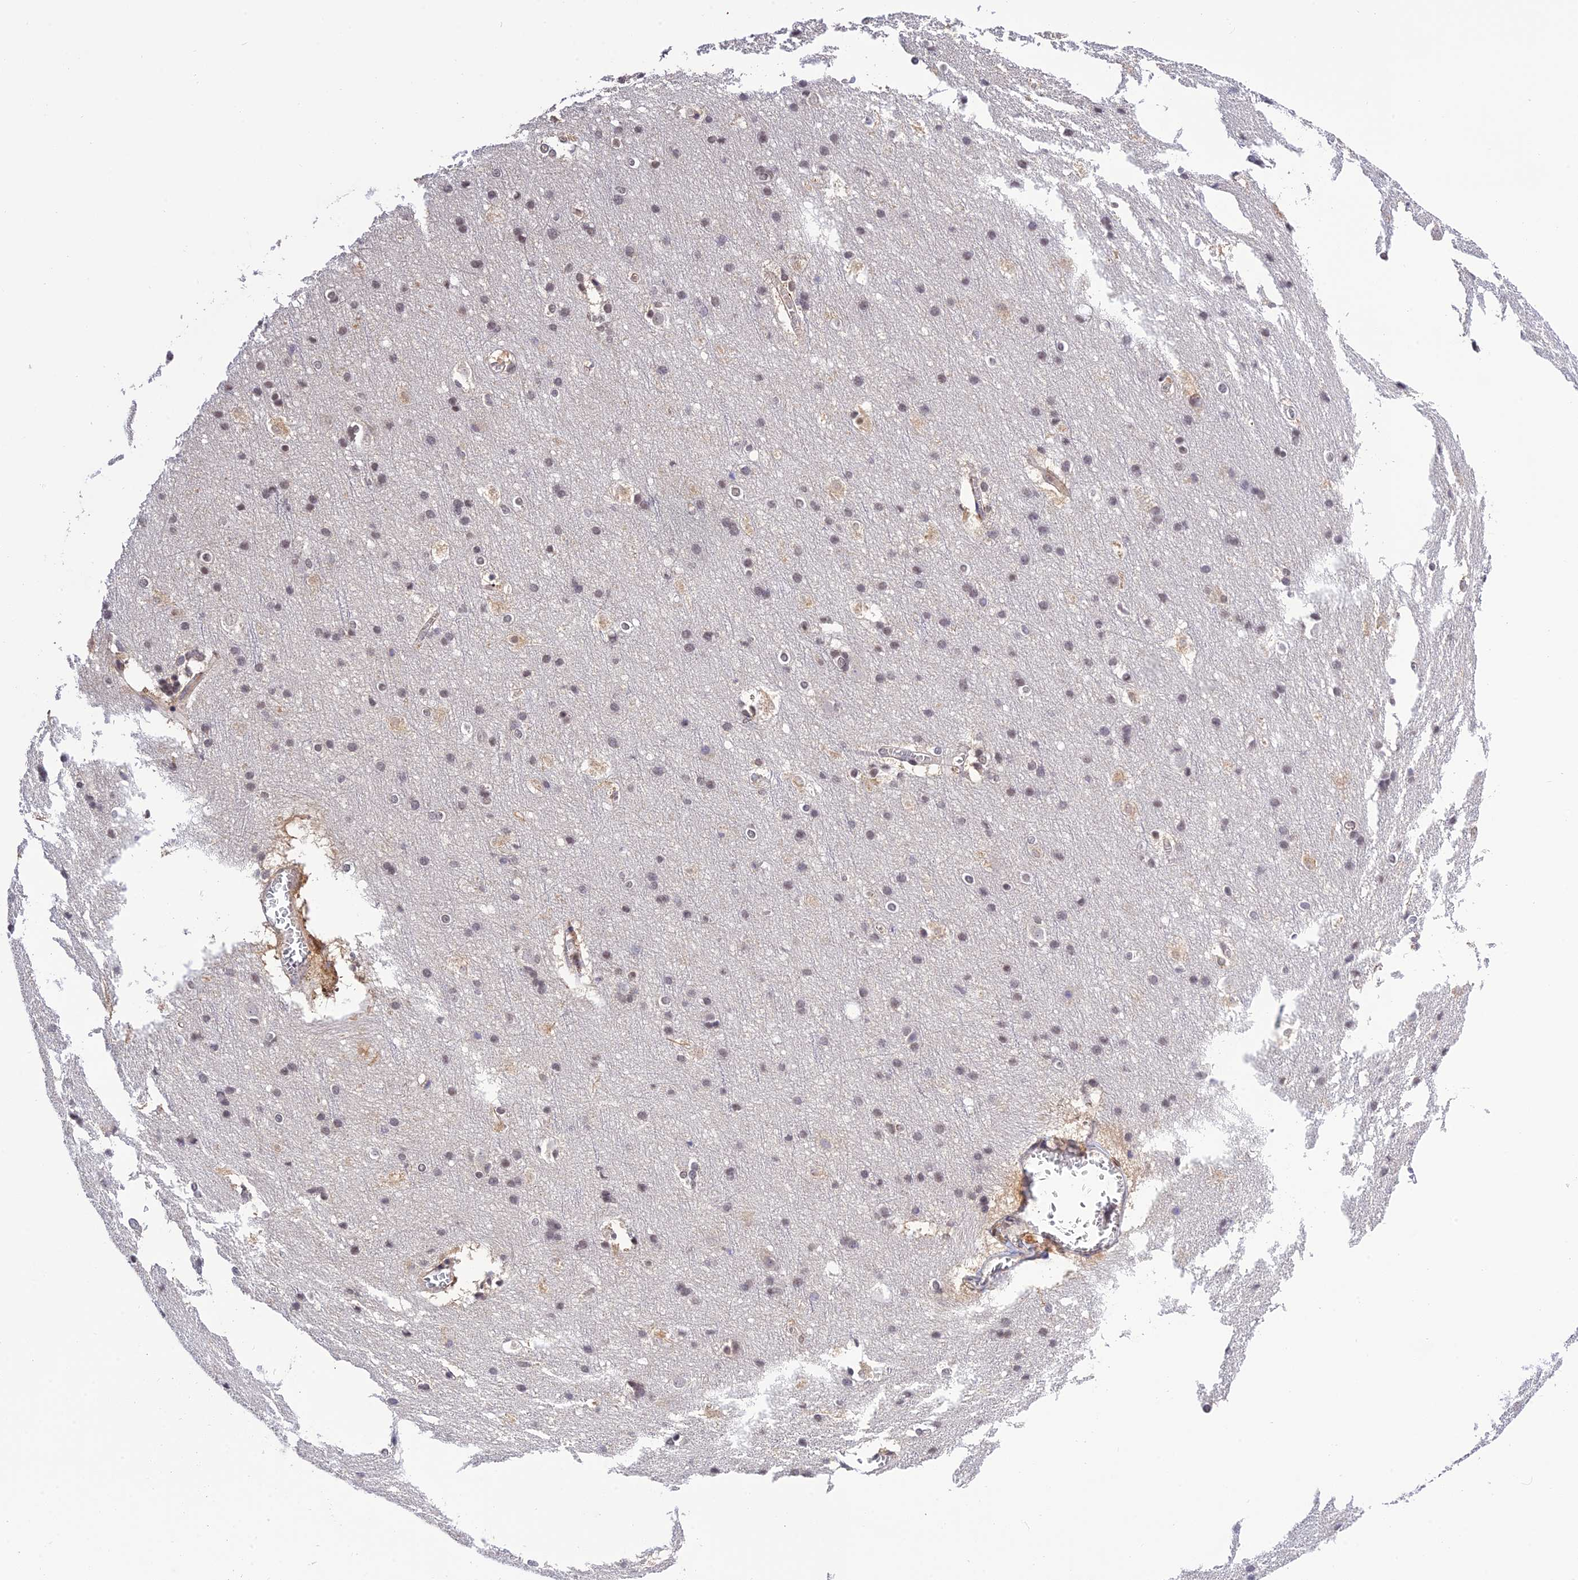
{"staining": {"intensity": "moderate", "quantity": "25%-75%", "location": "cytoplasmic/membranous"}, "tissue": "cerebral cortex", "cell_type": "Endothelial cells", "image_type": "normal", "snomed": [{"axis": "morphology", "description": "Normal tissue, NOS"}, {"axis": "topography", "description": "Cerebral cortex"}], "caption": "A brown stain shows moderate cytoplasmic/membranous expression of a protein in endothelial cells of normal cerebral cortex. (brown staining indicates protein expression, while blue staining denotes nuclei).", "gene": "MNS1", "patient": {"sex": "male", "age": 54}}